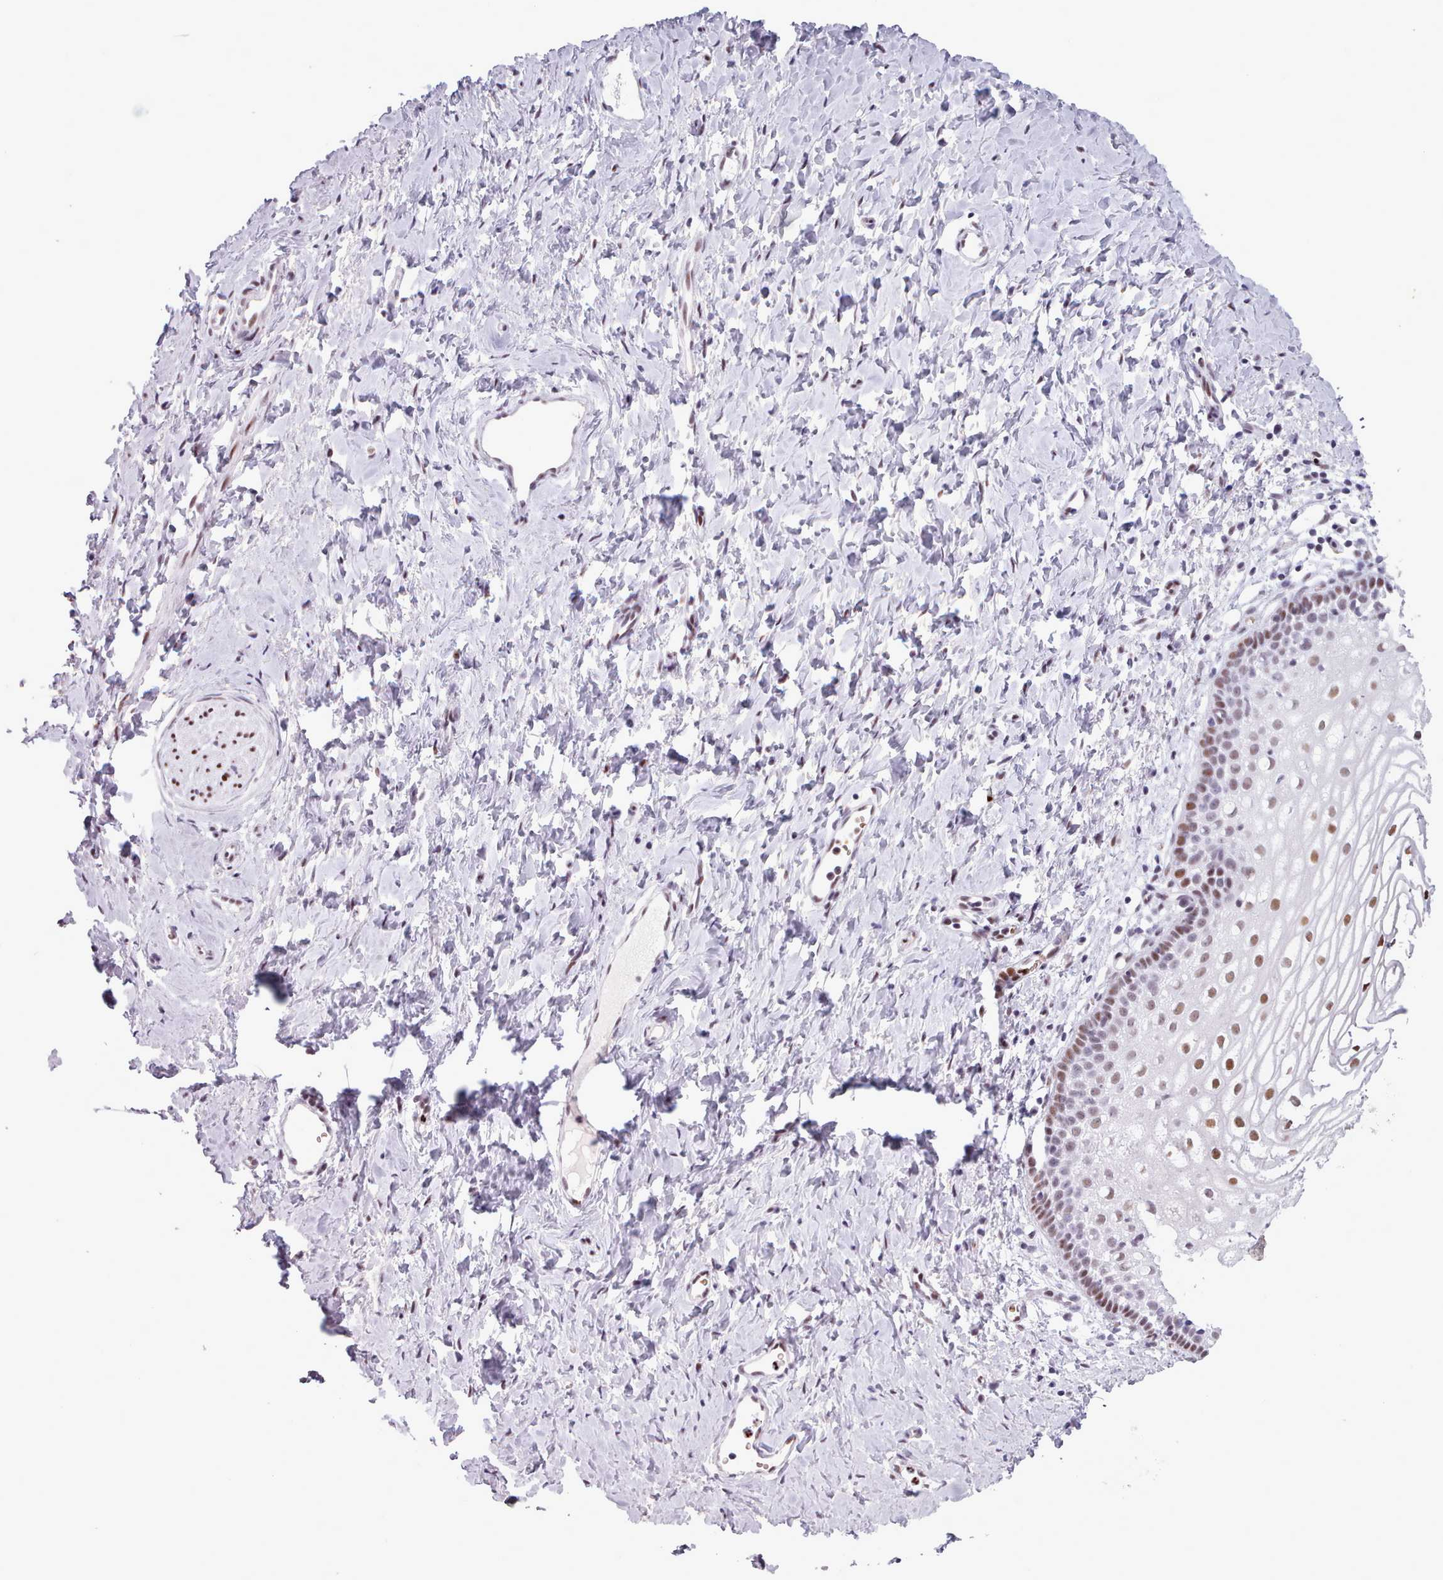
{"staining": {"intensity": "moderate", "quantity": ">75%", "location": "nuclear"}, "tissue": "vagina", "cell_type": "Squamous epithelial cells", "image_type": "normal", "snomed": [{"axis": "morphology", "description": "Normal tissue, NOS"}, {"axis": "topography", "description": "Vagina"}], "caption": "There is medium levels of moderate nuclear expression in squamous epithelial cells of normal vagina, as demonstrated by immunohistochemical staining (brown color).", "gene": "SRSF4", "patient": {"sex": "female", "age": 56}}